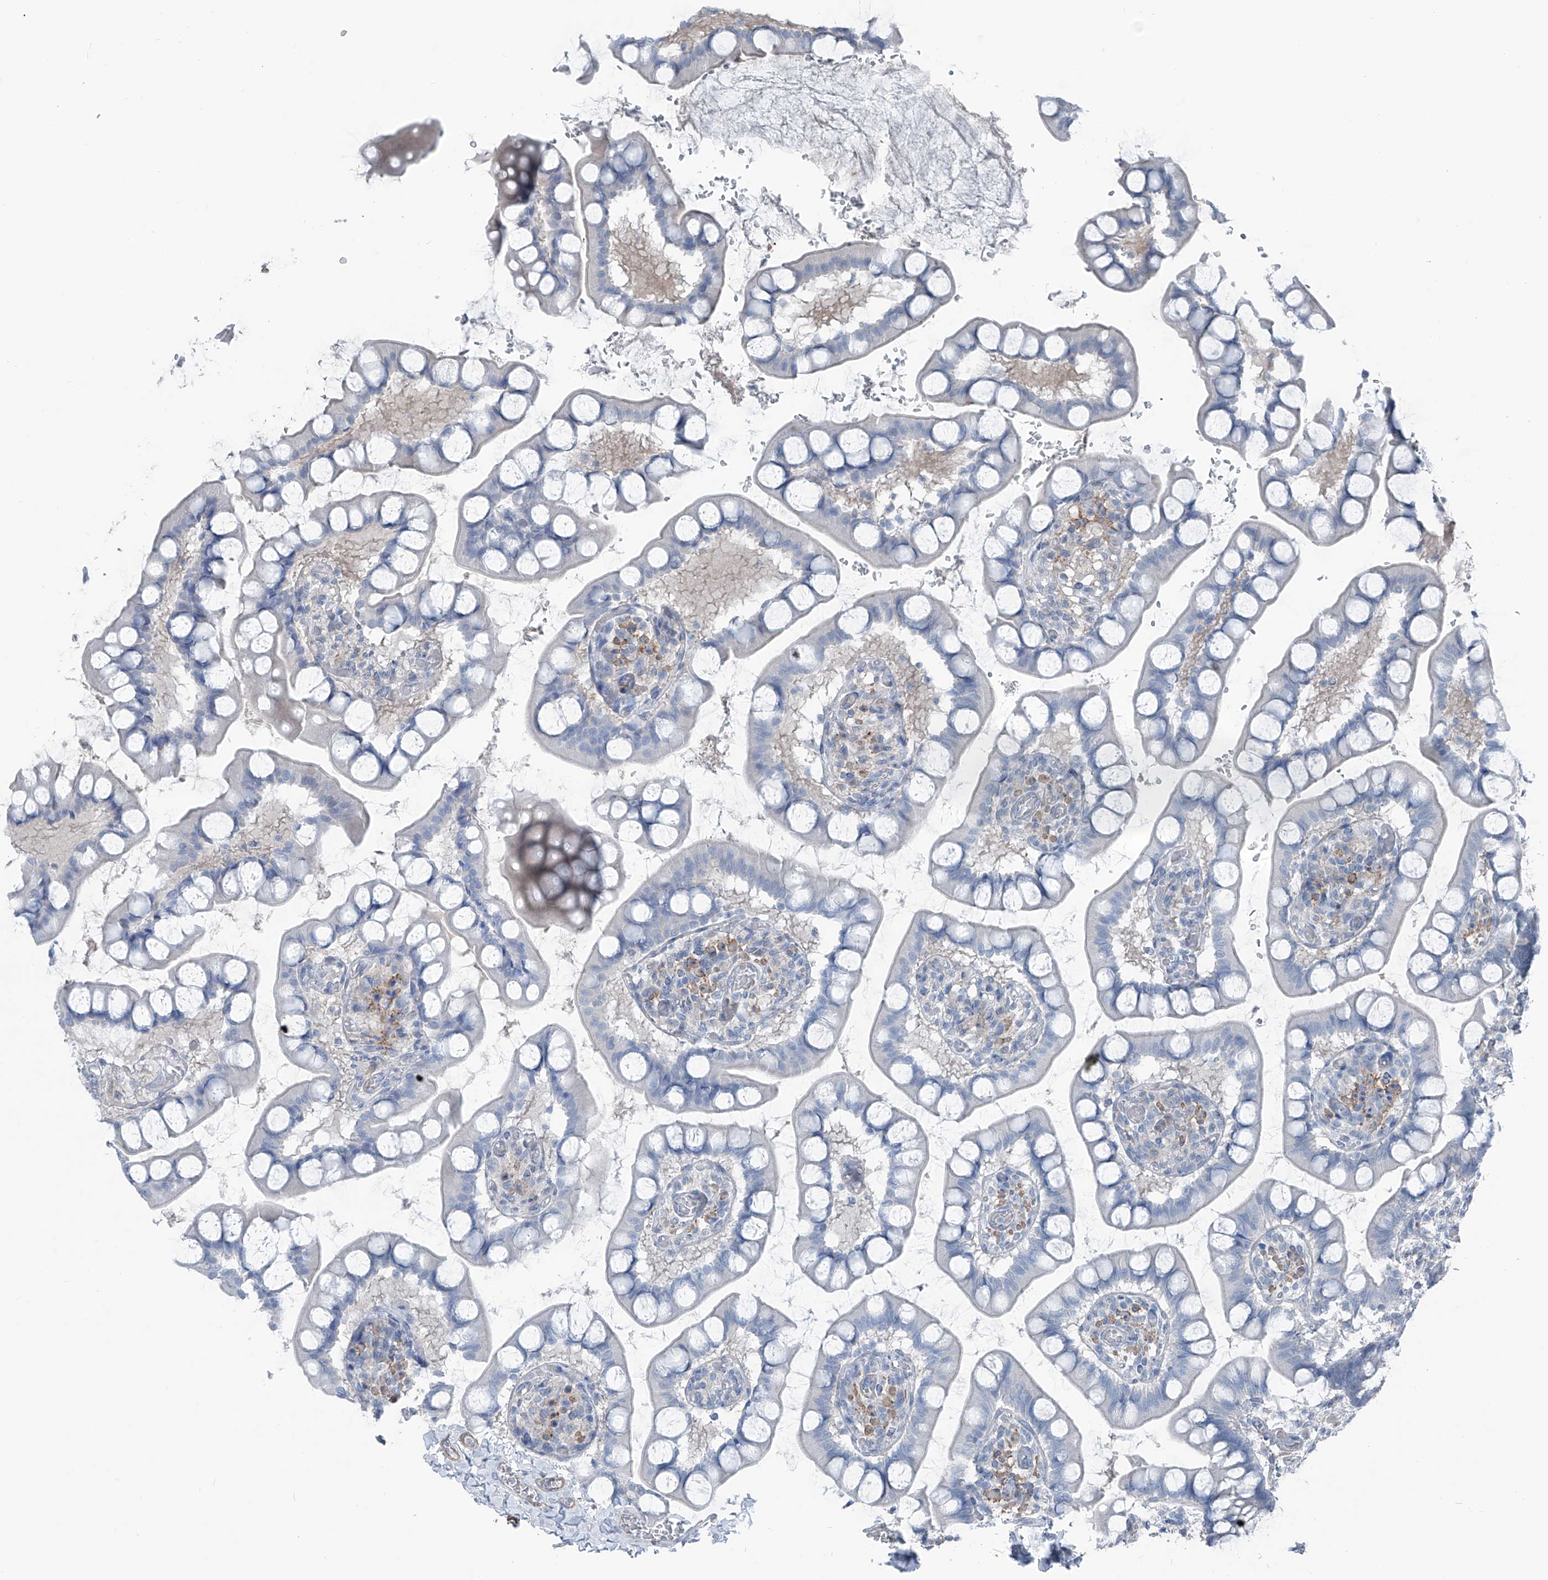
{"staining": {"intensity": "negative", "quantity": "none", "location": "none"}, "tissue": "small intestine", "cell_type": "Glandular cells", "image_type": "normal", "snomed": [{"axis": "morphology", "description": "Normal tissue, NOS"}, {"axis": "topography", "description": "Small intestine"}], "caption": "An immunohistochemistry image of benign small intestine is shown. There is no staining in glandular cells of small intestine. (DAB (3,3'-diaminobenzidine) immunohistochemistry (IHC), high magnification).", "gene": "HSPB11", "patient": {"sex": "male", "age": 52}}